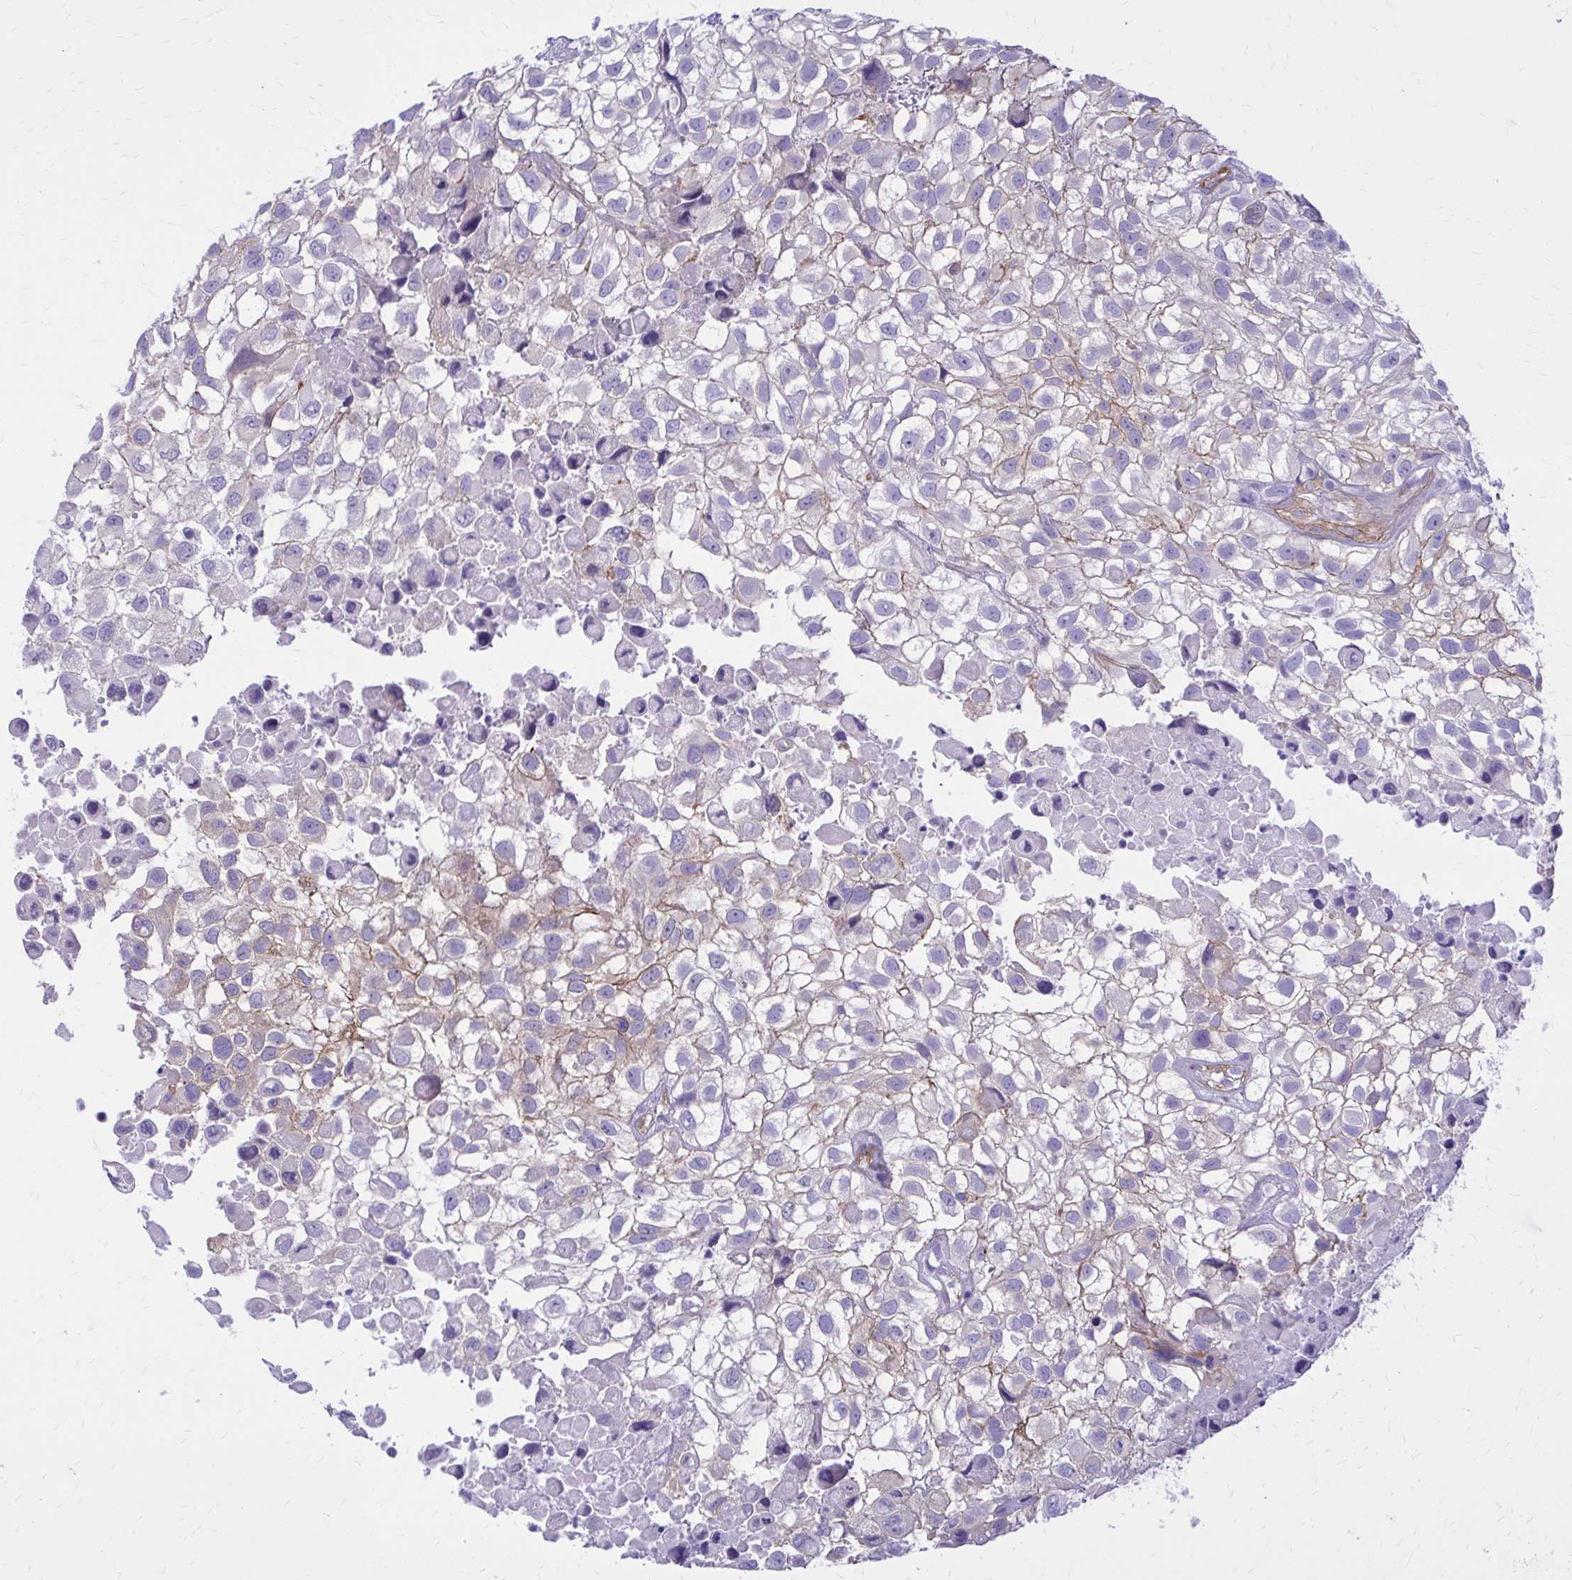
{"staining": {"intensity": "moderate", "quantity": "25%-75%", "location": "cytoplasmic/membranous"}, "tissue": "urothelial cancer", "cell_type": "Tumor cells", "image_type": "cancer", "snomed": [{"axis": "morphology", "description": "Urothelial carcinoma, High grade"}, {"axis": "topography", "description": "Urinary bladder"}], "caption": "Immunohistochemical staining of human urothelial cancer demonstrates moderate cytoplasmic/membranous protein staining in approximately 25%-75% of tumor cells. (Brightfield microscopy of DAB IHC at high magnification).", "gene": "EPB41L1", "patient": {"sex": "male", "age": 56}}